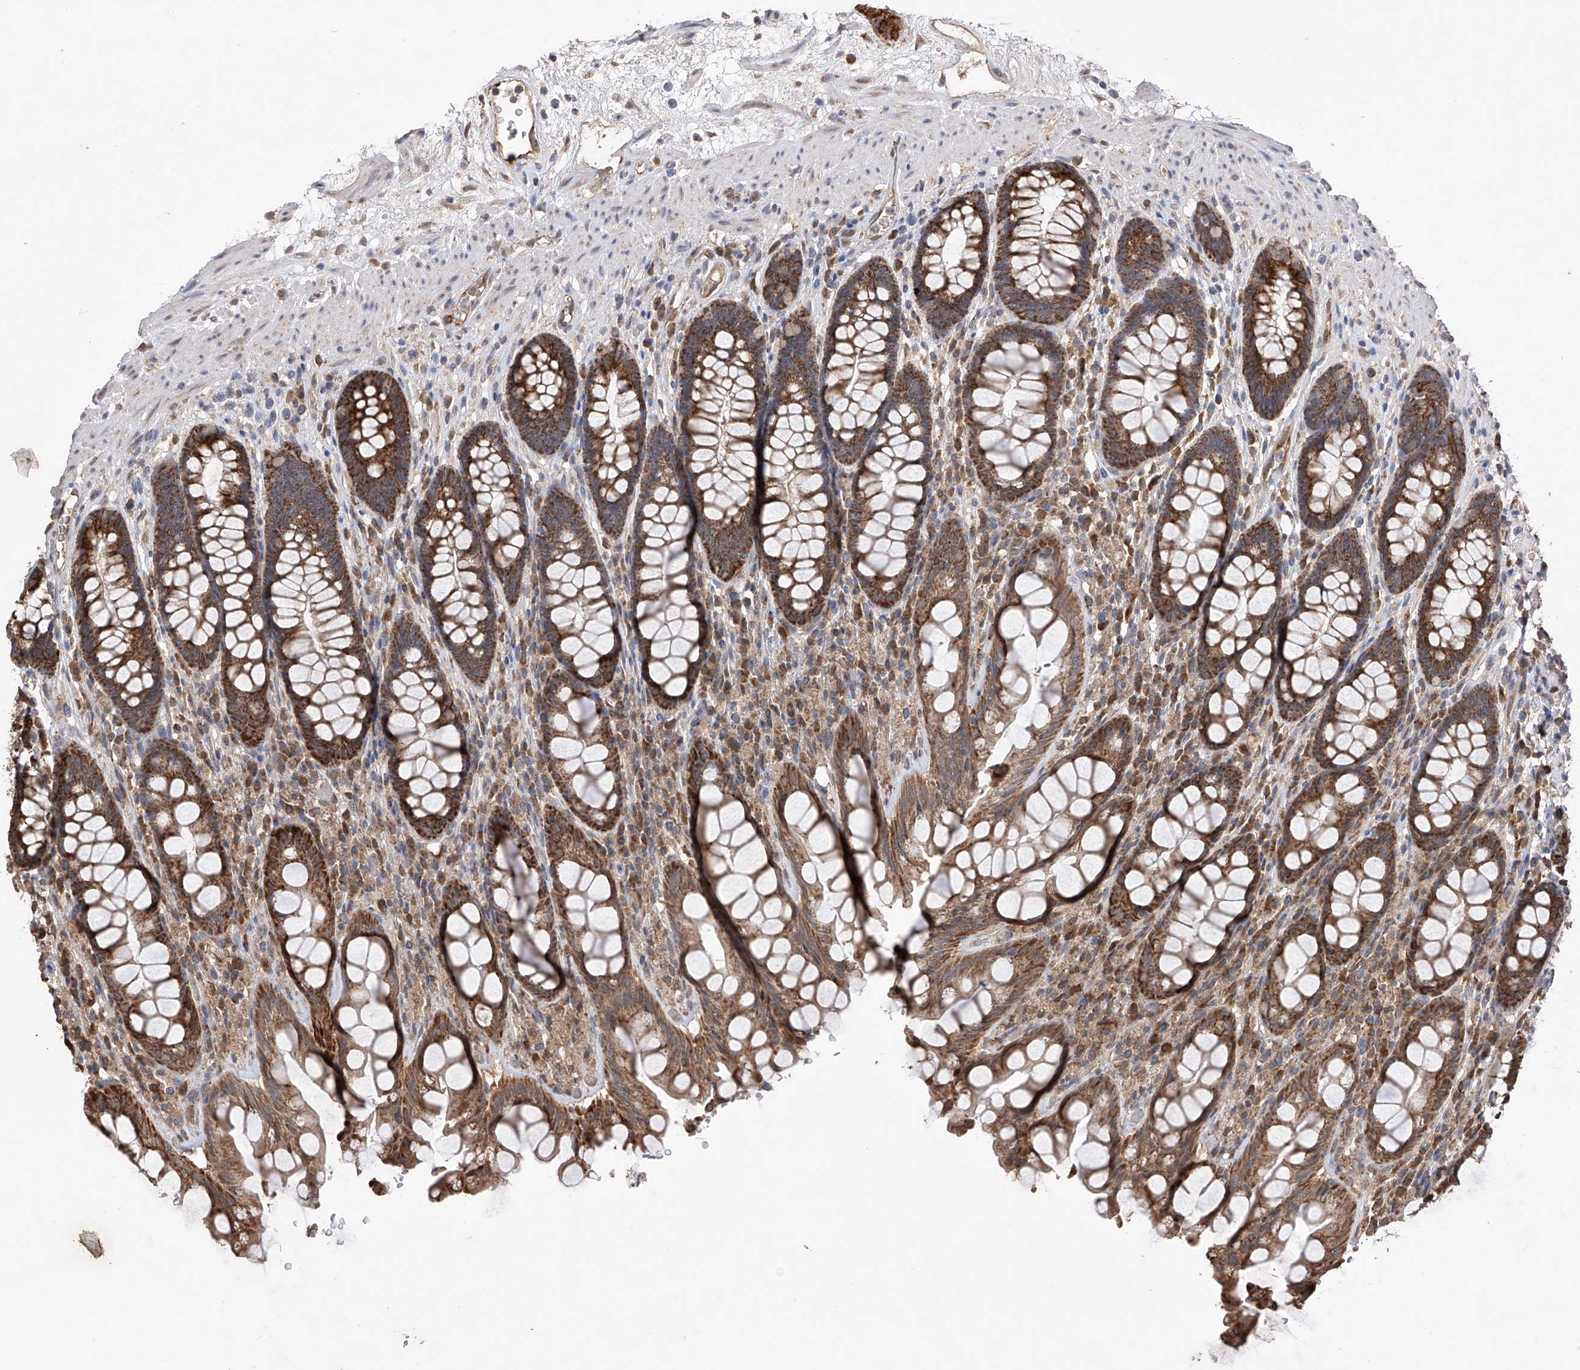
{"staining": {"intensity": "strong", "quantity": ">75%", "location": "cytoplasmic/membranous"}, "tissue": "rectum", "cell_type": "Glandular cells", "image_type": "normal", "snomed": [{"axis": "morphology", "description": "Normal tissue, NOS"}, {"axis": "topography", "description": "Rectum"}], "caption": "About >75% of glandular cells in benign human rectum reveal strong cytoplasmic/membranous protein staining as visualized by brown immunohistochemical staining.", "gene": "SDHAF4", "patient": {"sex": "male", "age": 64}}